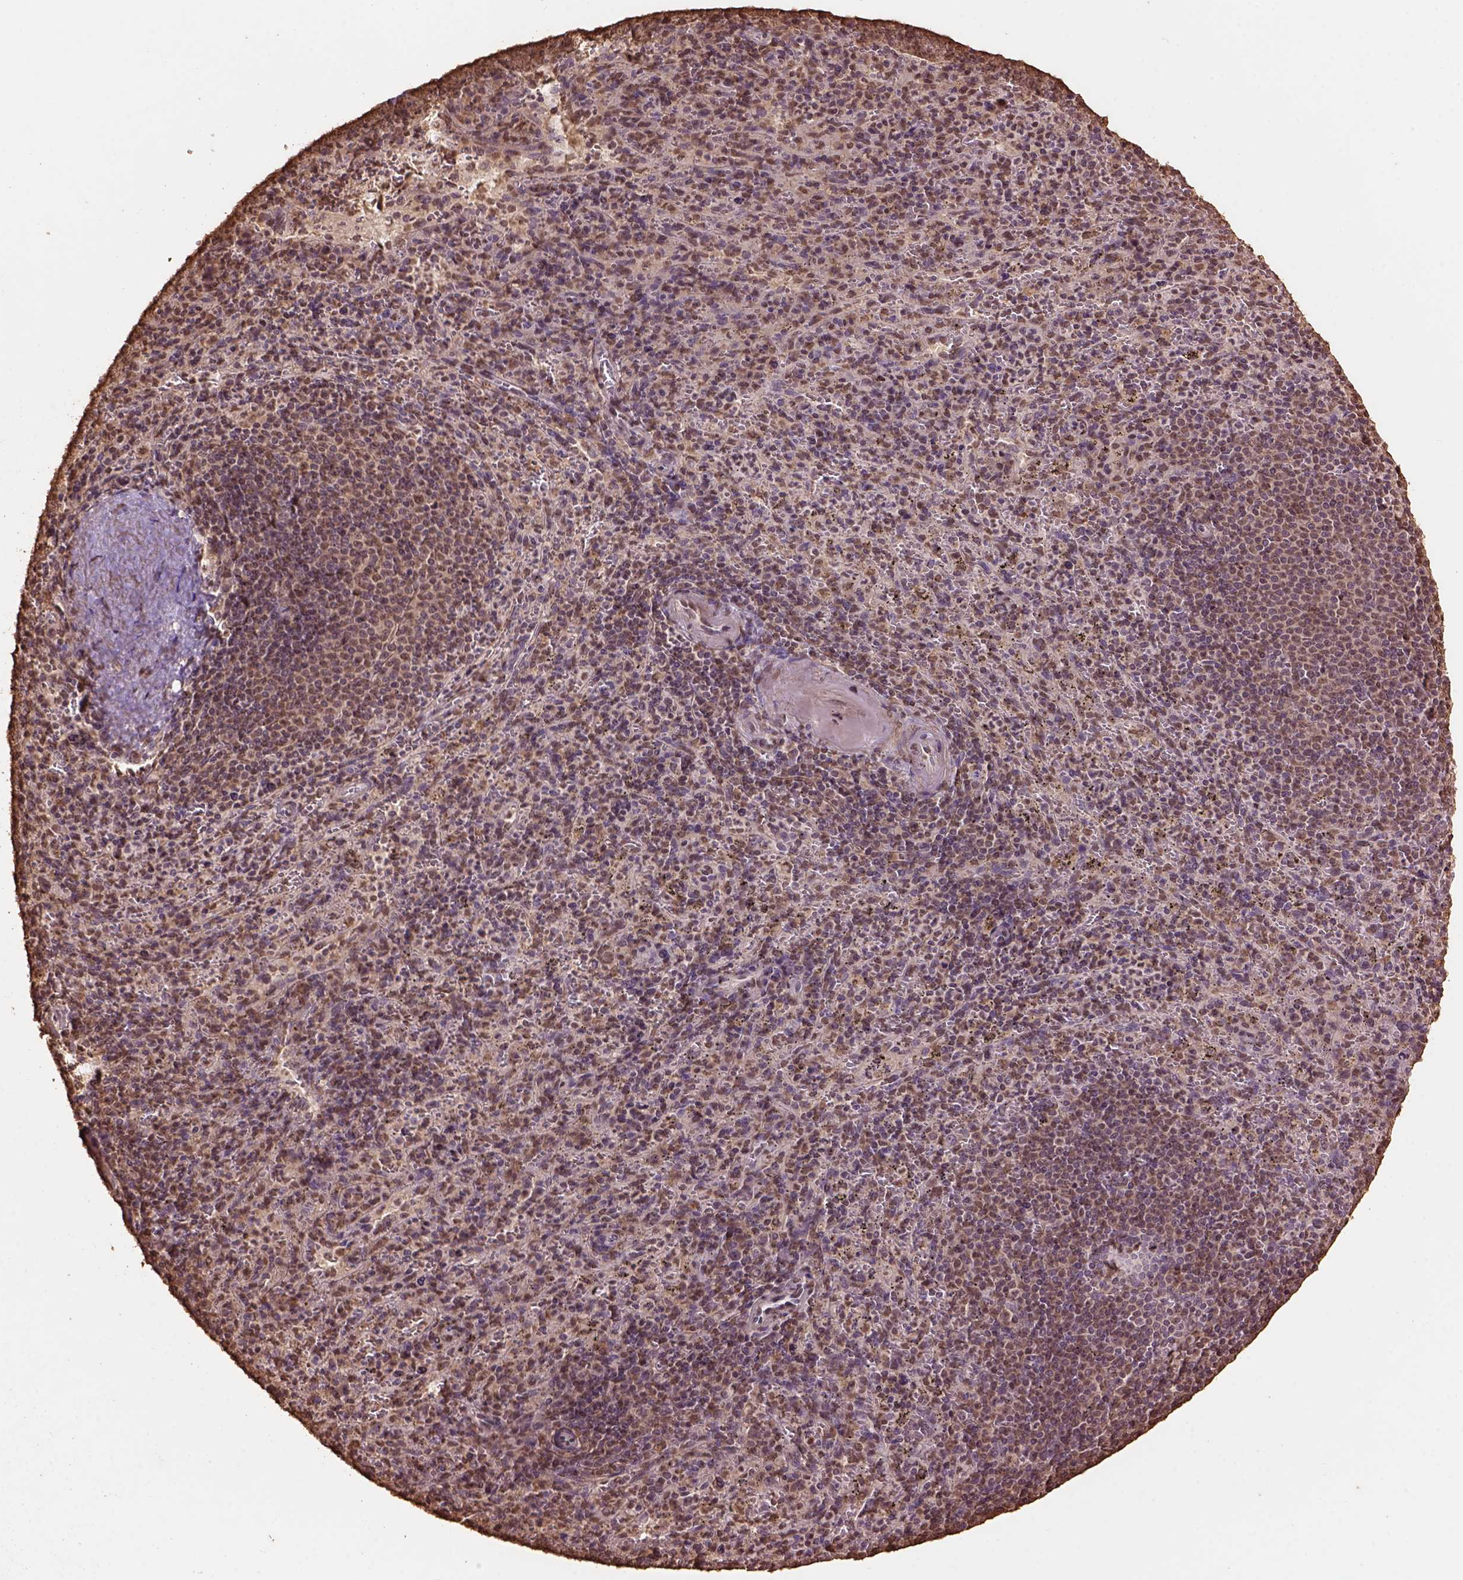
{"staining": {"intensity": "moderate", "quantity": ">75%", "location": "nuclear"}, "tissue": "spleen", "cell_type": "Cells in red pulp", "image_type": "normal", "snomed": [{"axis": "morphology", "description": "Normal tissue, NOS"}, {"axis": "topography", "description": "Spleen"}], "caption": "Moderate nuclear staining is seen in approximately >75% of cells in red pulp in benign spleen. Using DAB (3,3'-diaminobenzidine) (brown) and hematoxylin (blue) stains, captured at high magnification using brightfield microscopy.", "gene": "CSTF2T", "patient": {"sex": "male", "age": 57}}